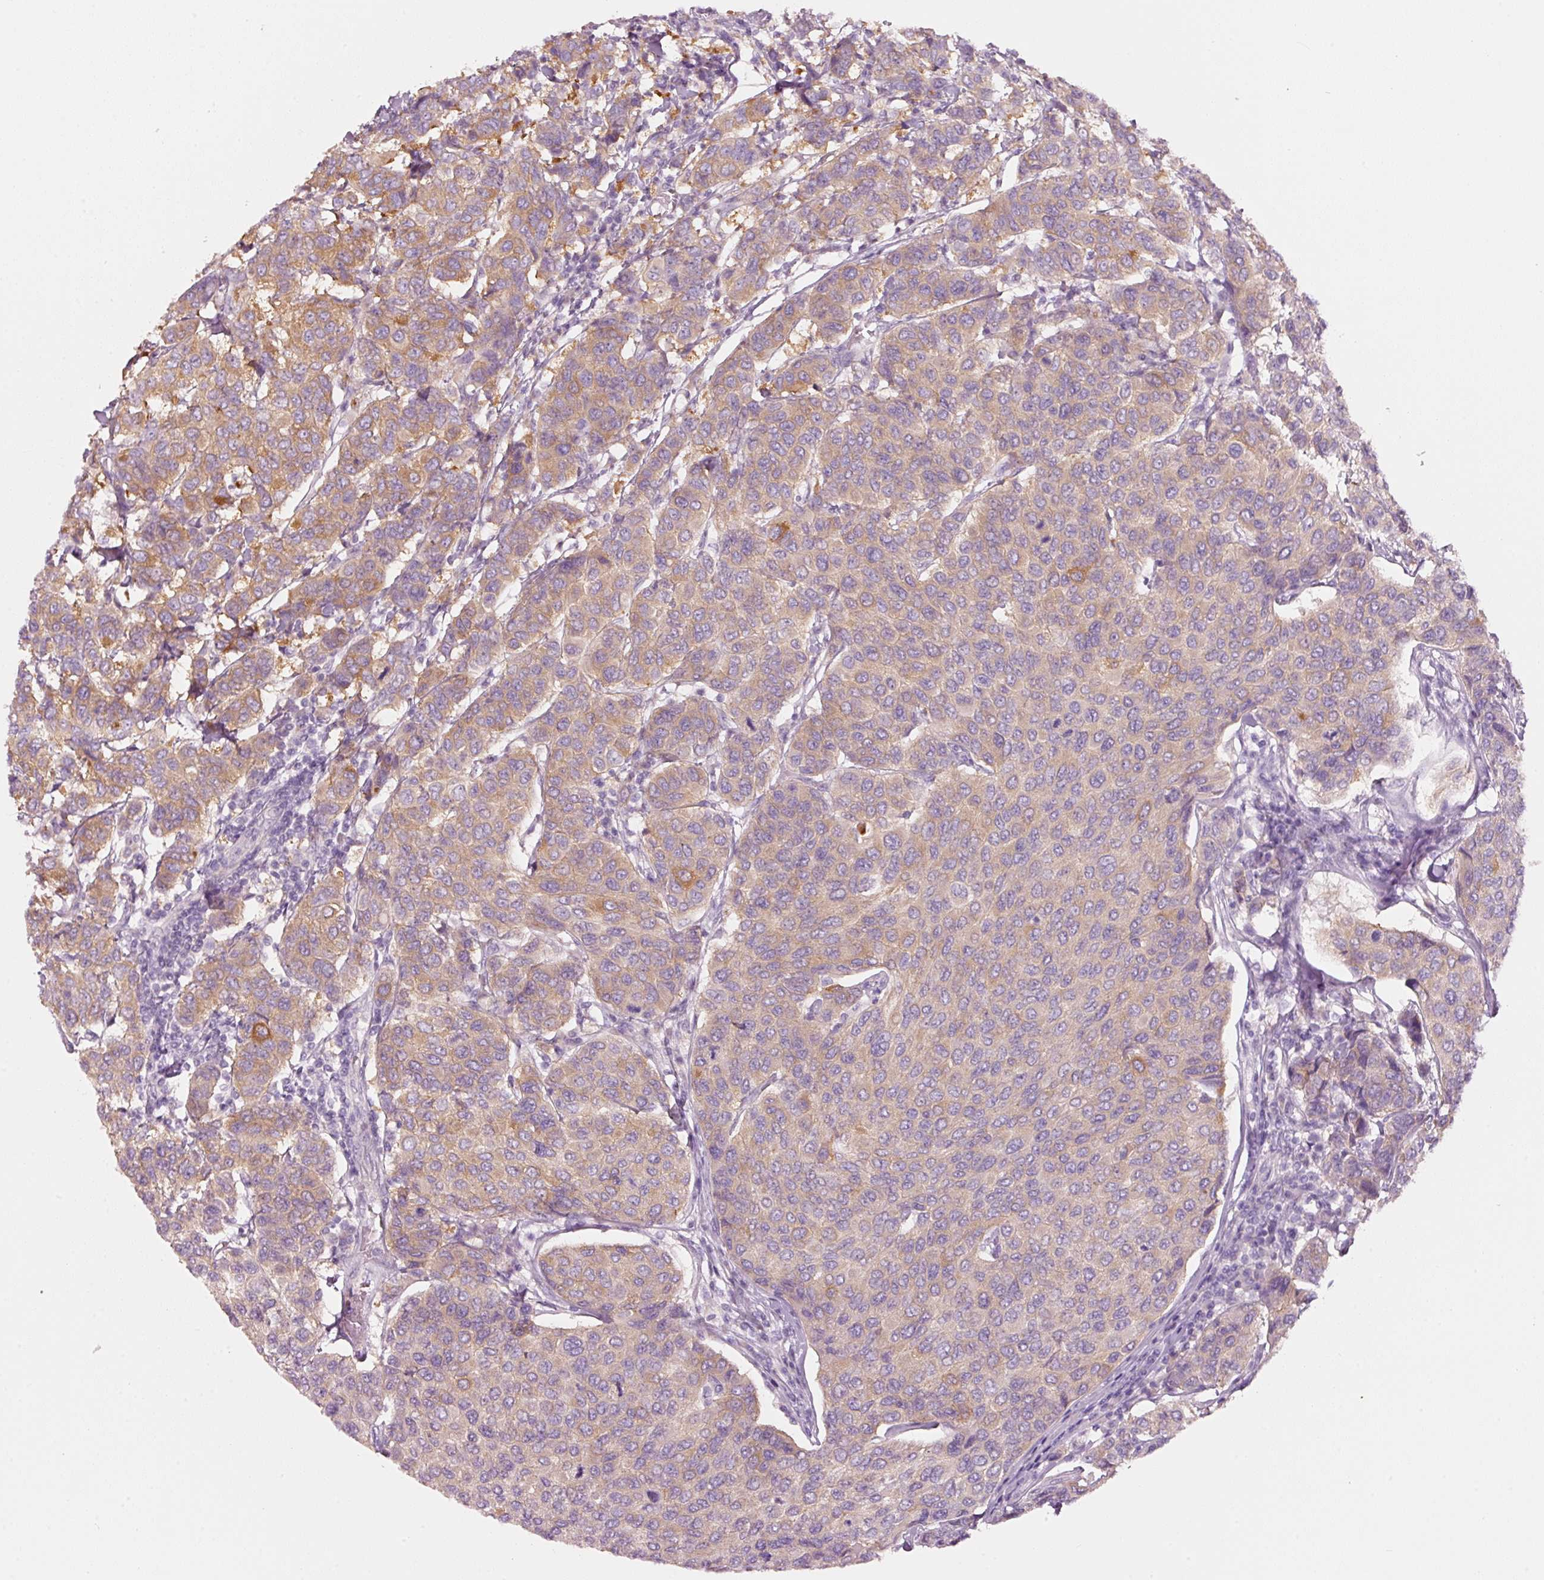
{"staining": {"intensity": "moderate", "quantity": "25%-75%", "location": "cytoplasmic/membranous"}, "tissue": "breast cancer", "cell_type": "Tumor cells", "image_type": "cancer", "snomed": [{"axis": "morphology", "description": "Duct carcinoma"}, {"axis": "topography", "description": "Breast"}], "caption": "The immunohistochemical stain highlights moderate cytoplasmic/membranous expression in tumor cells of breast invasive ductal carcinoma tissue.", "gene": "PDXDC1", "patient": {"sex": "female", "age": 55}}